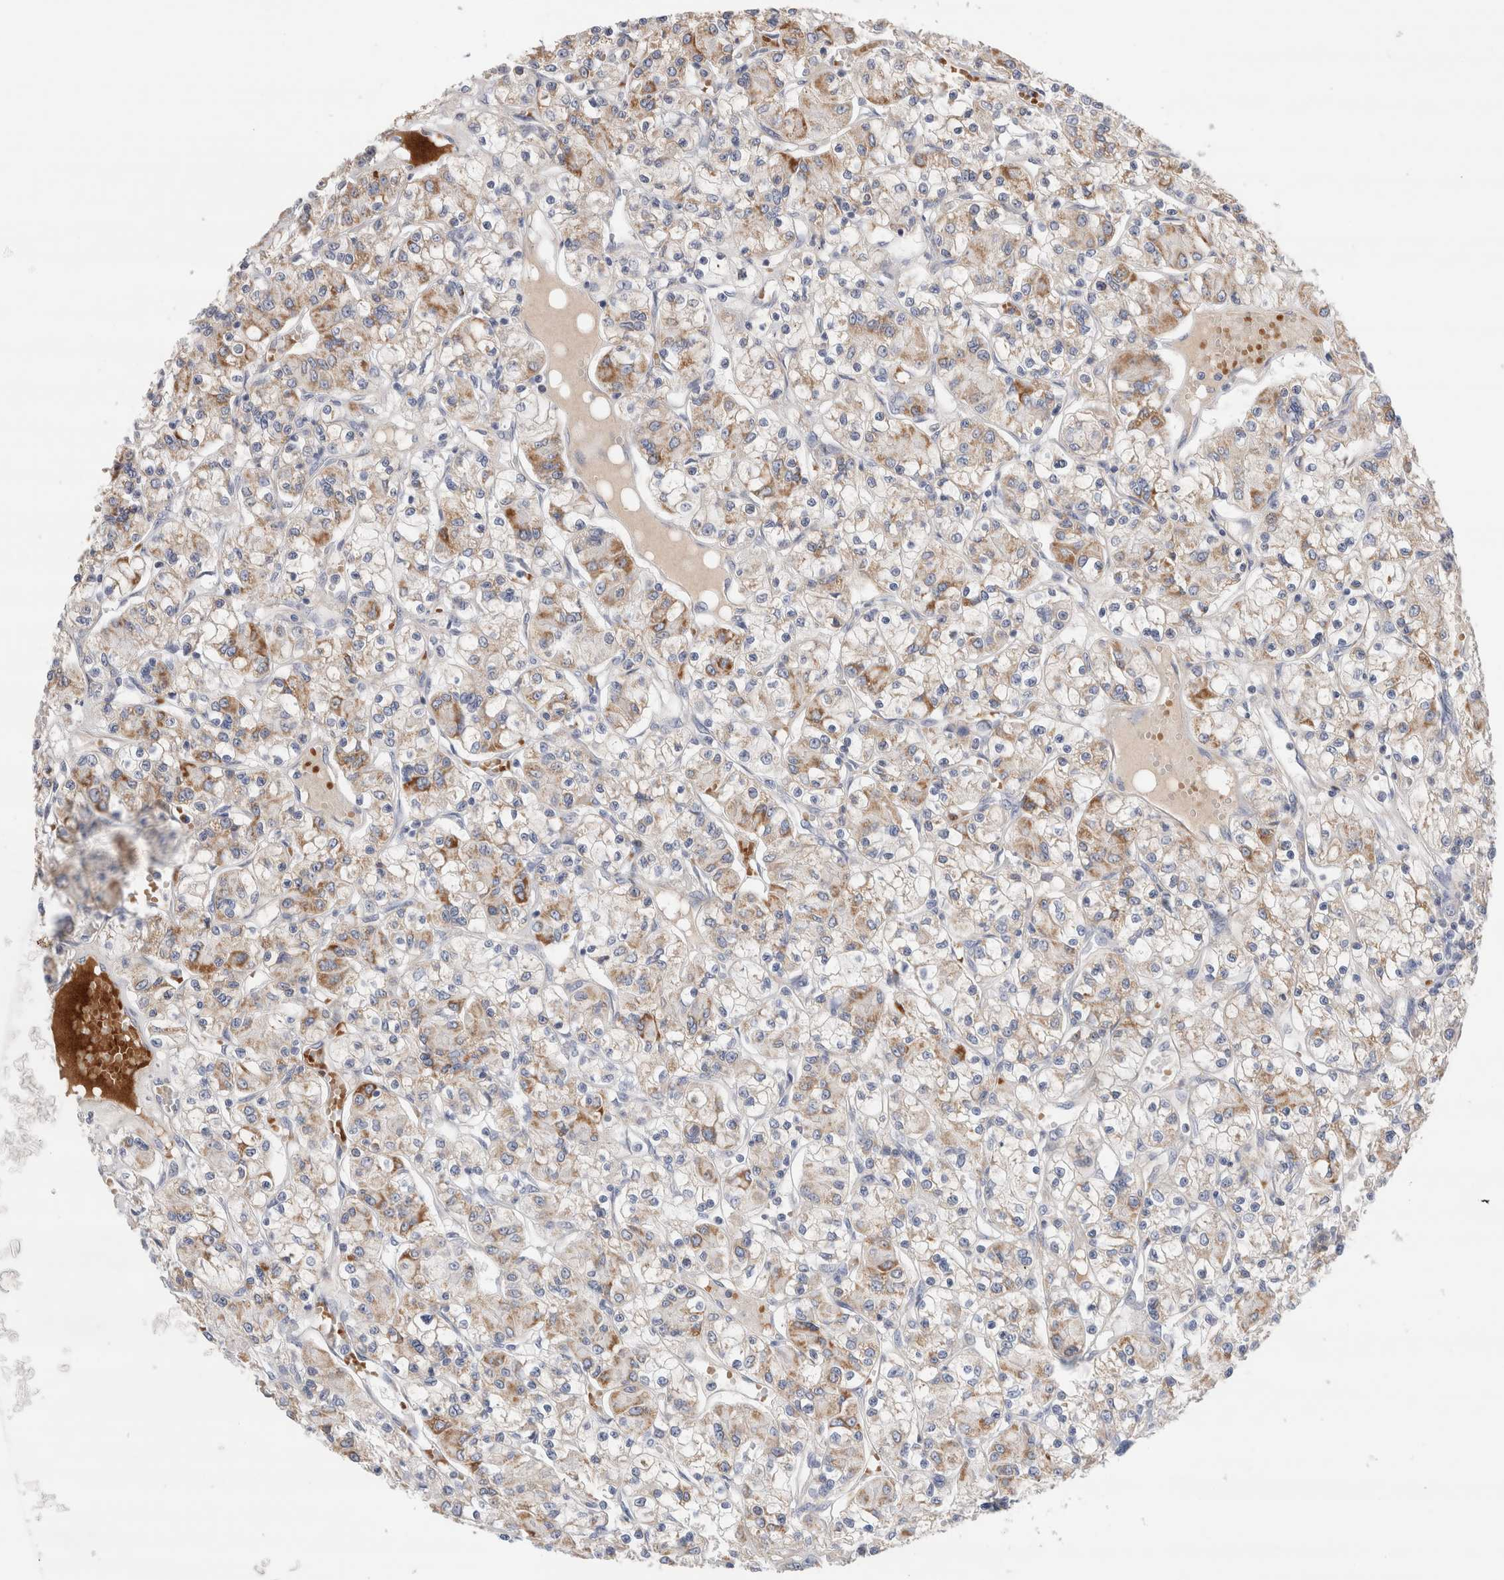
{"staining": {"intensity": "moderate", "quantity": "25%-75%", "location": "cytoplasmic/membranous"}, "tissue": "renal cancer", "cell_type": "Tumor cells", "image_type": "cancer", "snomed": [{"axis": "morphology", "description": "Adenocarcinoma, NOS"}, {"axis": "topography", "description": "Kidney"}], "caption": "The immunohistochemical stain highlights moderate cytoplasmic/membranous positivity in tumor cells of renal cancer tissue.", "gene": "ECHDC2", "patient": {"sex": "female", "age": 59}}